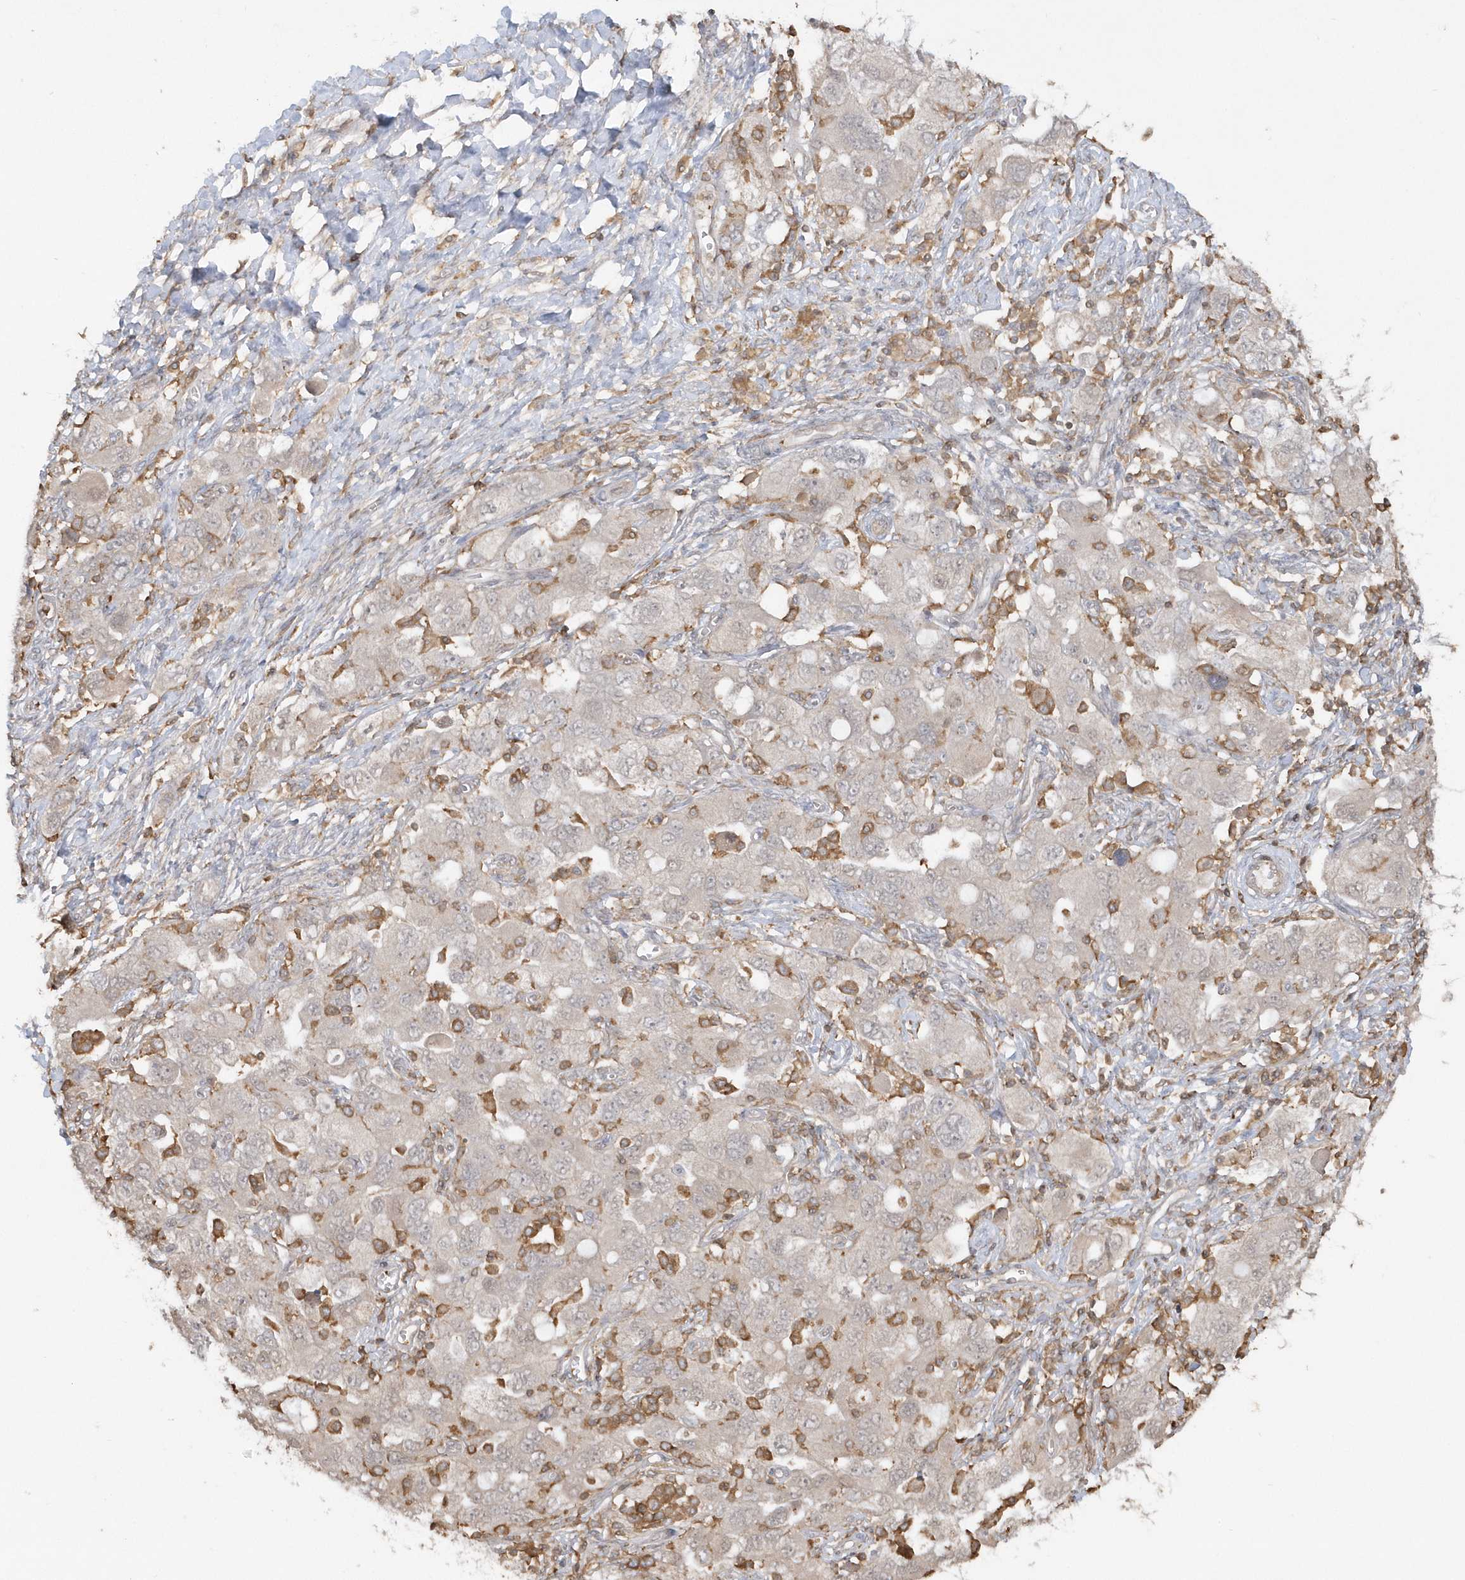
{"staining": {"intensity": "negative", "quantity": "none", "location": "none"}, "tissue": "ovarian cancer", "cell_type": "Tumor cells", "image_type": "cancer", "snomed": [{"axis": "morphology", "description": "Carcinoma, NOS"}, {"axis": "morphology", "description": "Cystadenocarcinoma, serous, NOS"}, {"axis": "topography", "description": "Ovary"}], "caption": "Human serous cystadenocarcinoma (ovarian) stained for a protein using immunohistochemistry exhibits no expression in tumor cells.", "gene": "BSN", "patient": {"sex": "female", "age": 69}}